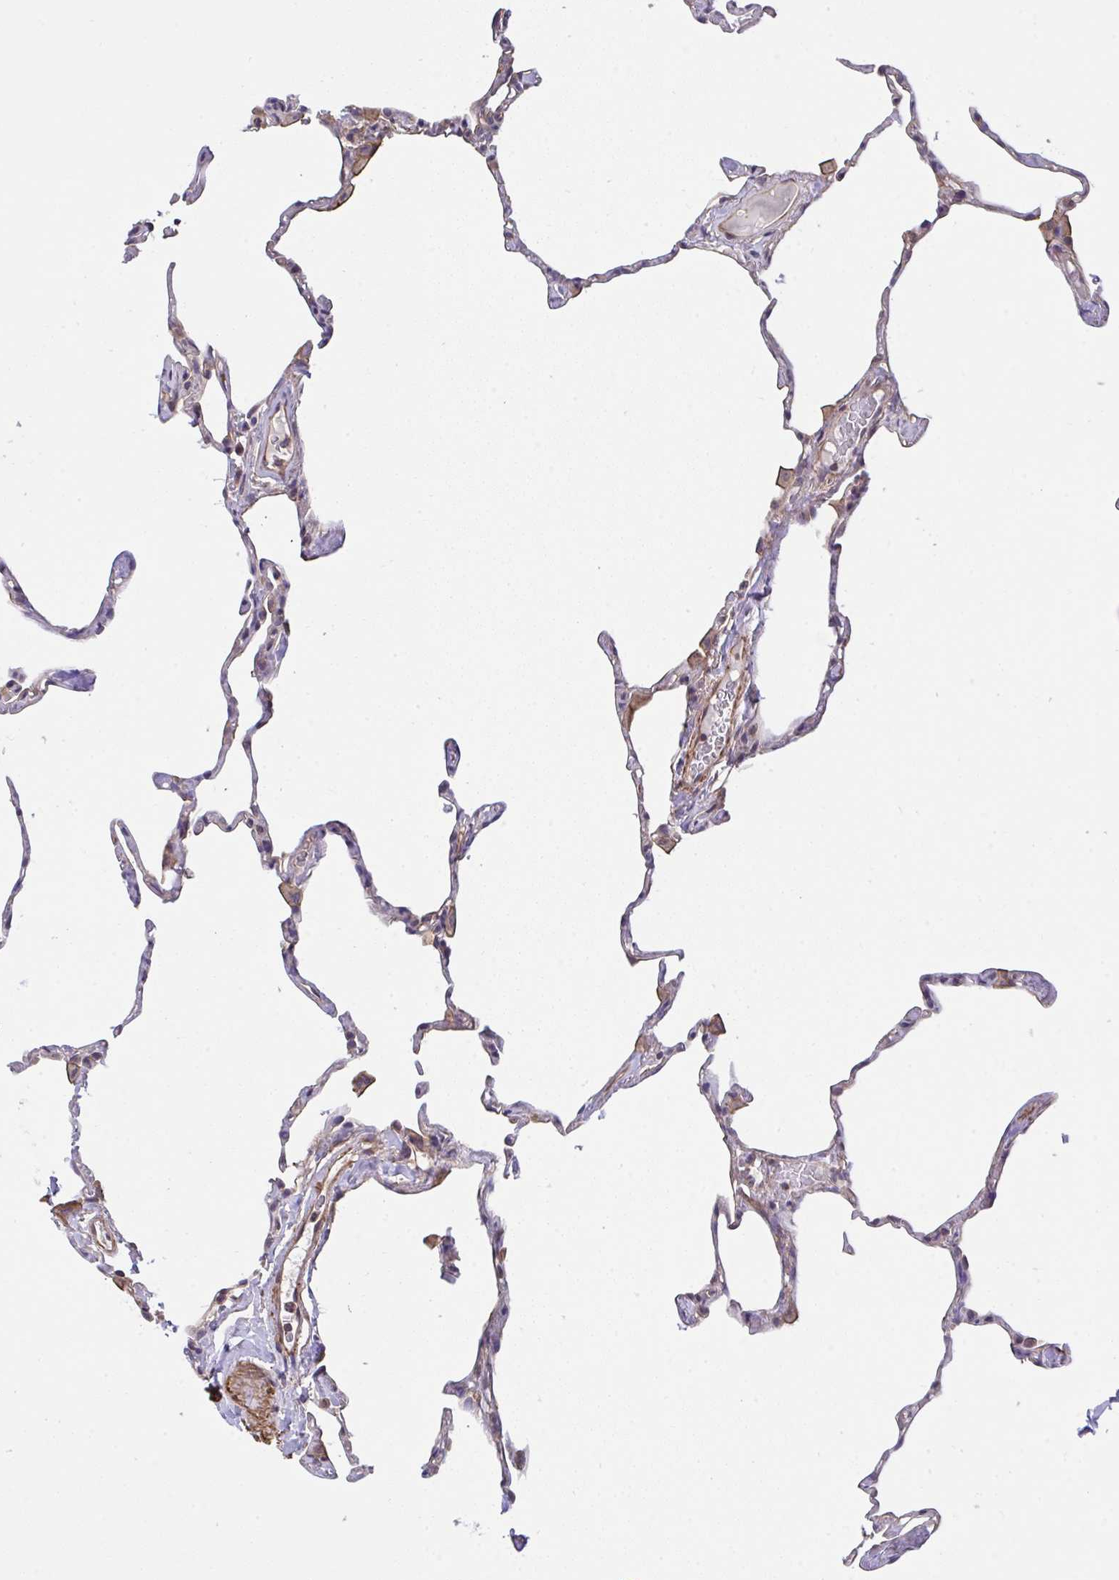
{"staining": {"intensity": "moderate", "quantity": "<25%", "location": "cytoplasmic/membranous"}, "tissue": "lung", "cell_type": "Alveolar cells", "image_type": "normal", "snomed": [{"axis": "morphology", "description": "Normal tissue, NOS"}, {"axis": "topography", "description": "Lung"}], "caption": "This photomicrograph reveals IHC staining of benign human lung, with low moderate cytoplasmic/membranous expression in approximately <25% of alveolar cells.", "gene": "ZNF696", "patient": {"sex": "male", "age": 65}}